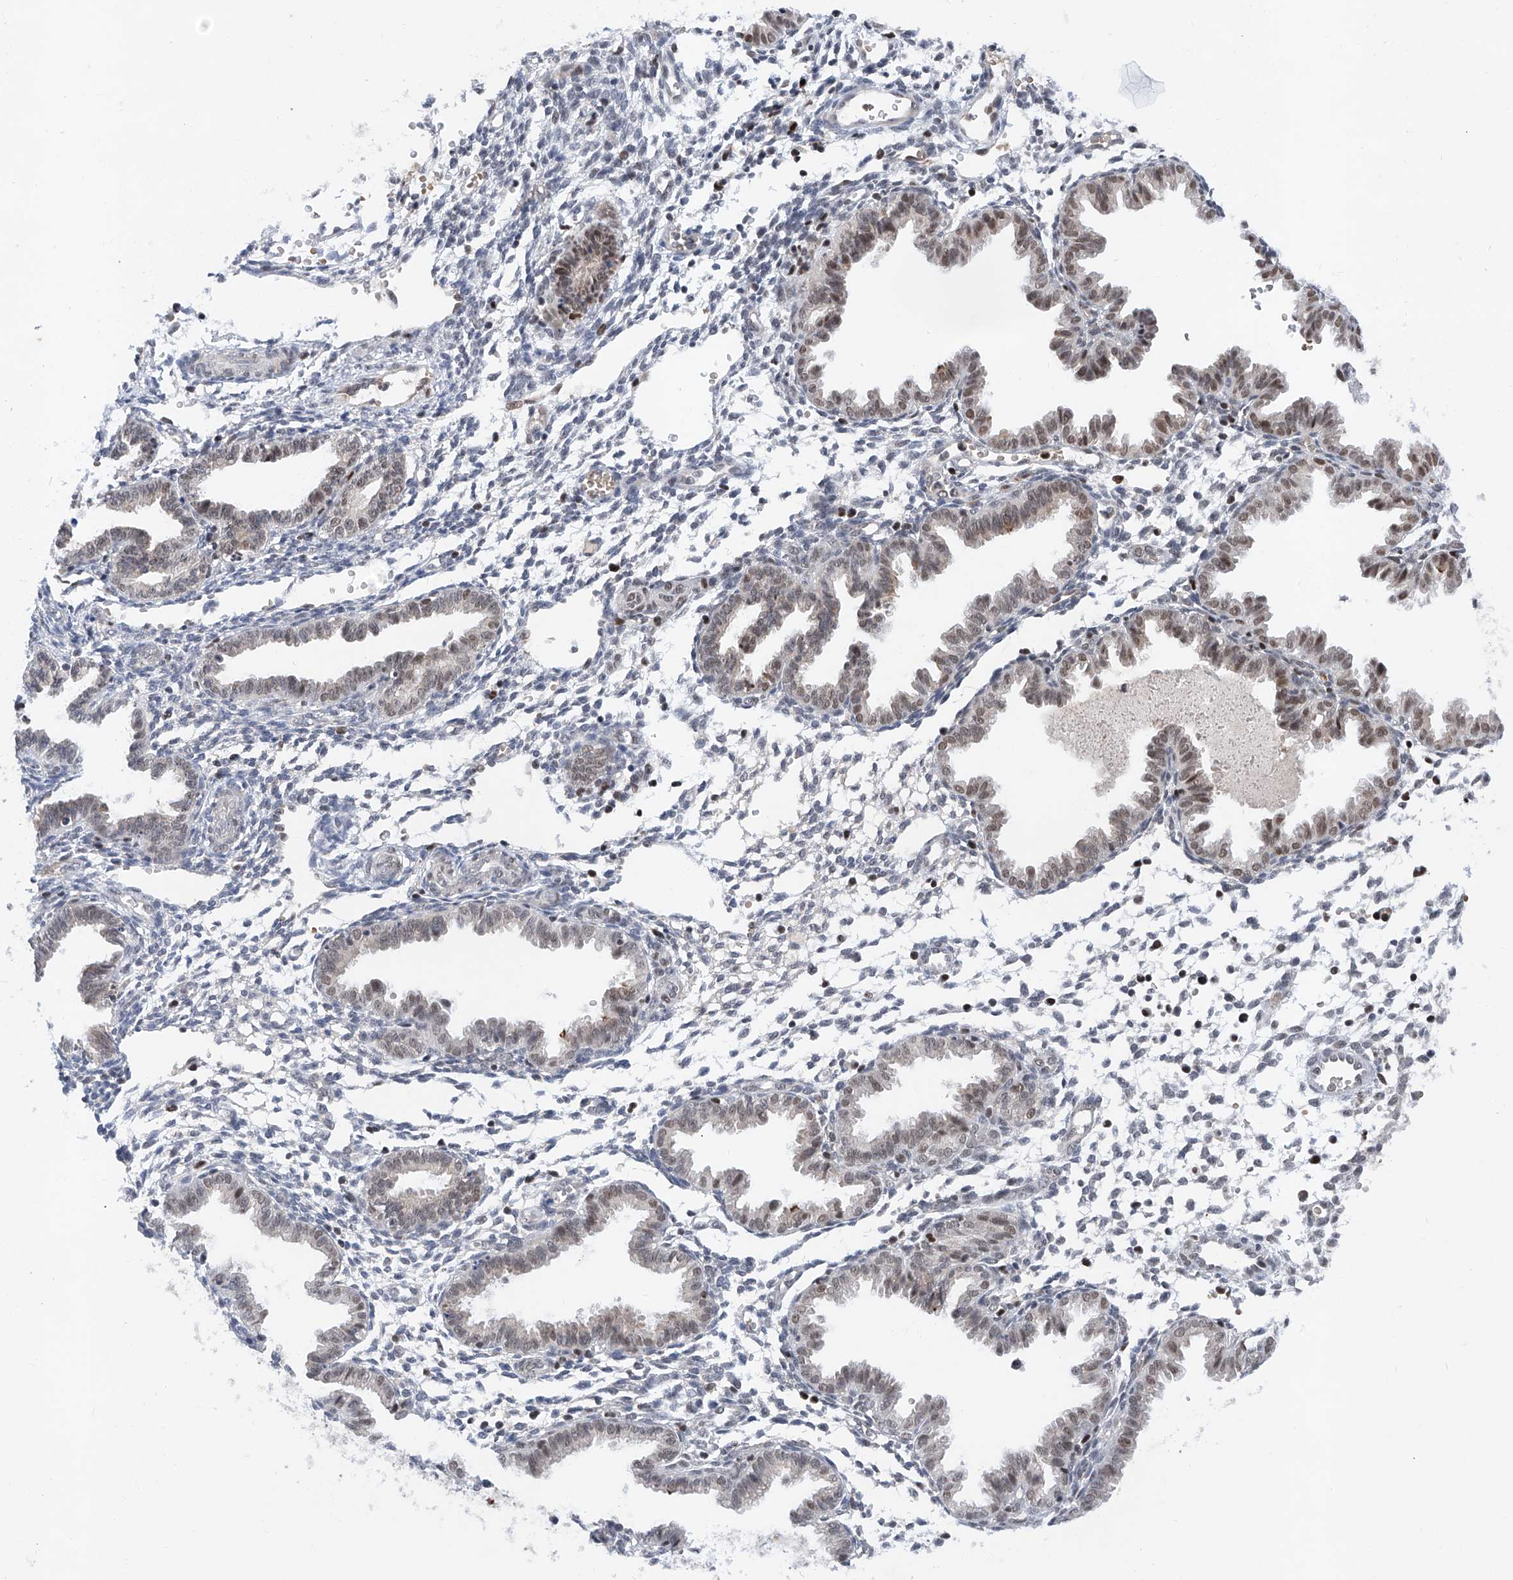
{"staining": {"intensity": "negative", "quantity": "none", "location": "none"}, "tissue": "endometrium", "cell_type": "Cells in endometrial stroma", "image_type": "normal", "snomed": [{"axis": "morphology", "description": "Normal tissue, NOS"}, {"axis": "topography", "description": "Endometrium"}], "caption": "Immunohistochemistry (IHC) micrograph of unremarkable endometrium: endometrium stained with DAB (3,3'-diaminobenzidine) demonstrates no significant protein expression in cells in endometrial stroma.", "gene": "SNRNP200", "patient": {"sex": "female", "age": 33}}